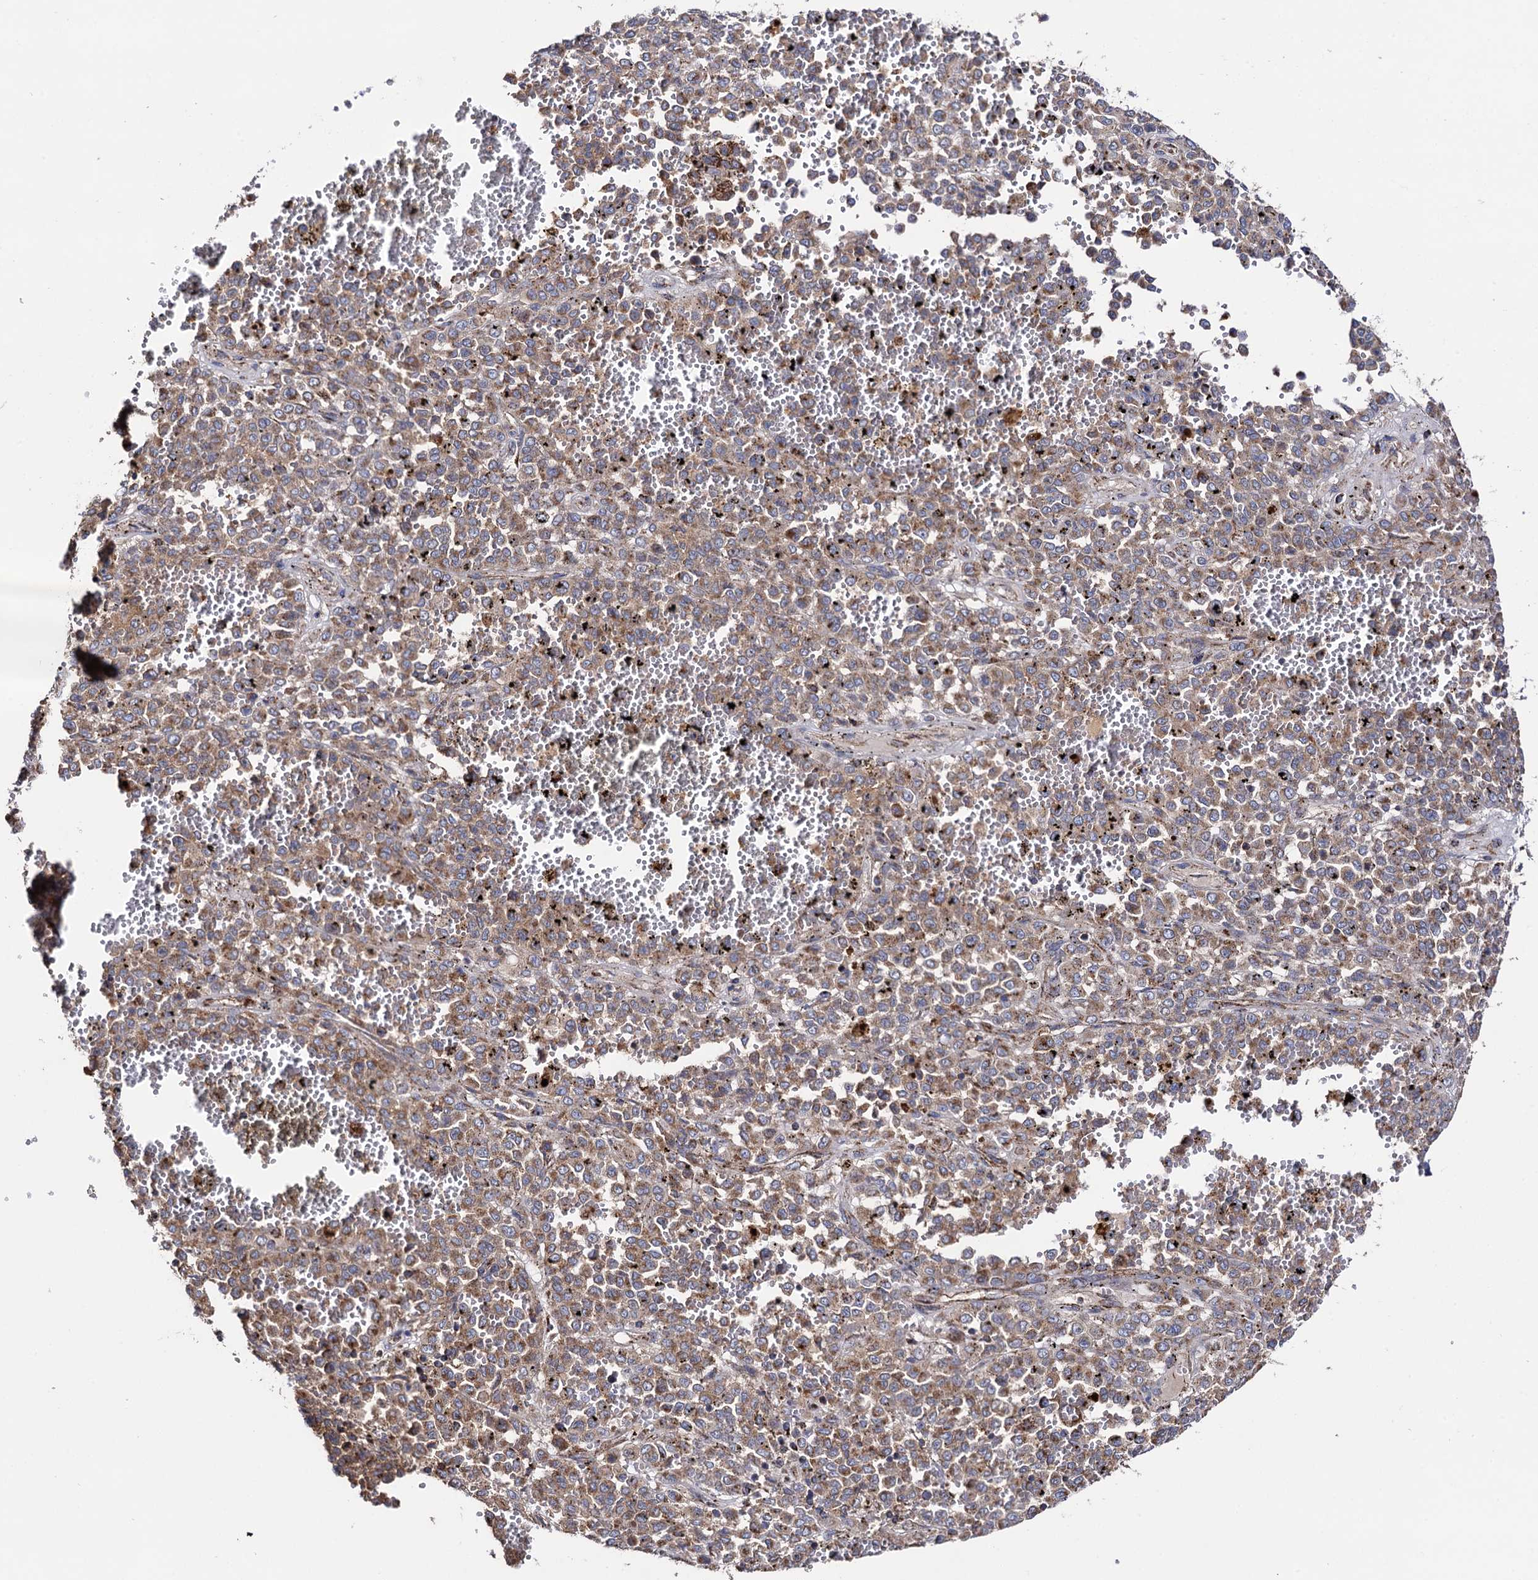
{"staining": {"intensity": "moderate", "quantity": ">75%", "location": "cytoplasmic/membranous"}, "tissue": "melanoma", "cell_type": "Tumor cells", "image_type": "cancer", "snomed": [{"axis": "morphology", "description": "Malignant melanoma, Metastatic site"}, {"axis": "topography", "description": "Pancreas"}], "caption": "Immunohistochemical staining of human malignant melanoma (metastatic site) displays medium levels of moderate cytoplasmic/membranous staining in about >75% of tumor cells.", "gene": "IQCH", "patient": {"sex": "female", "age": 30}}